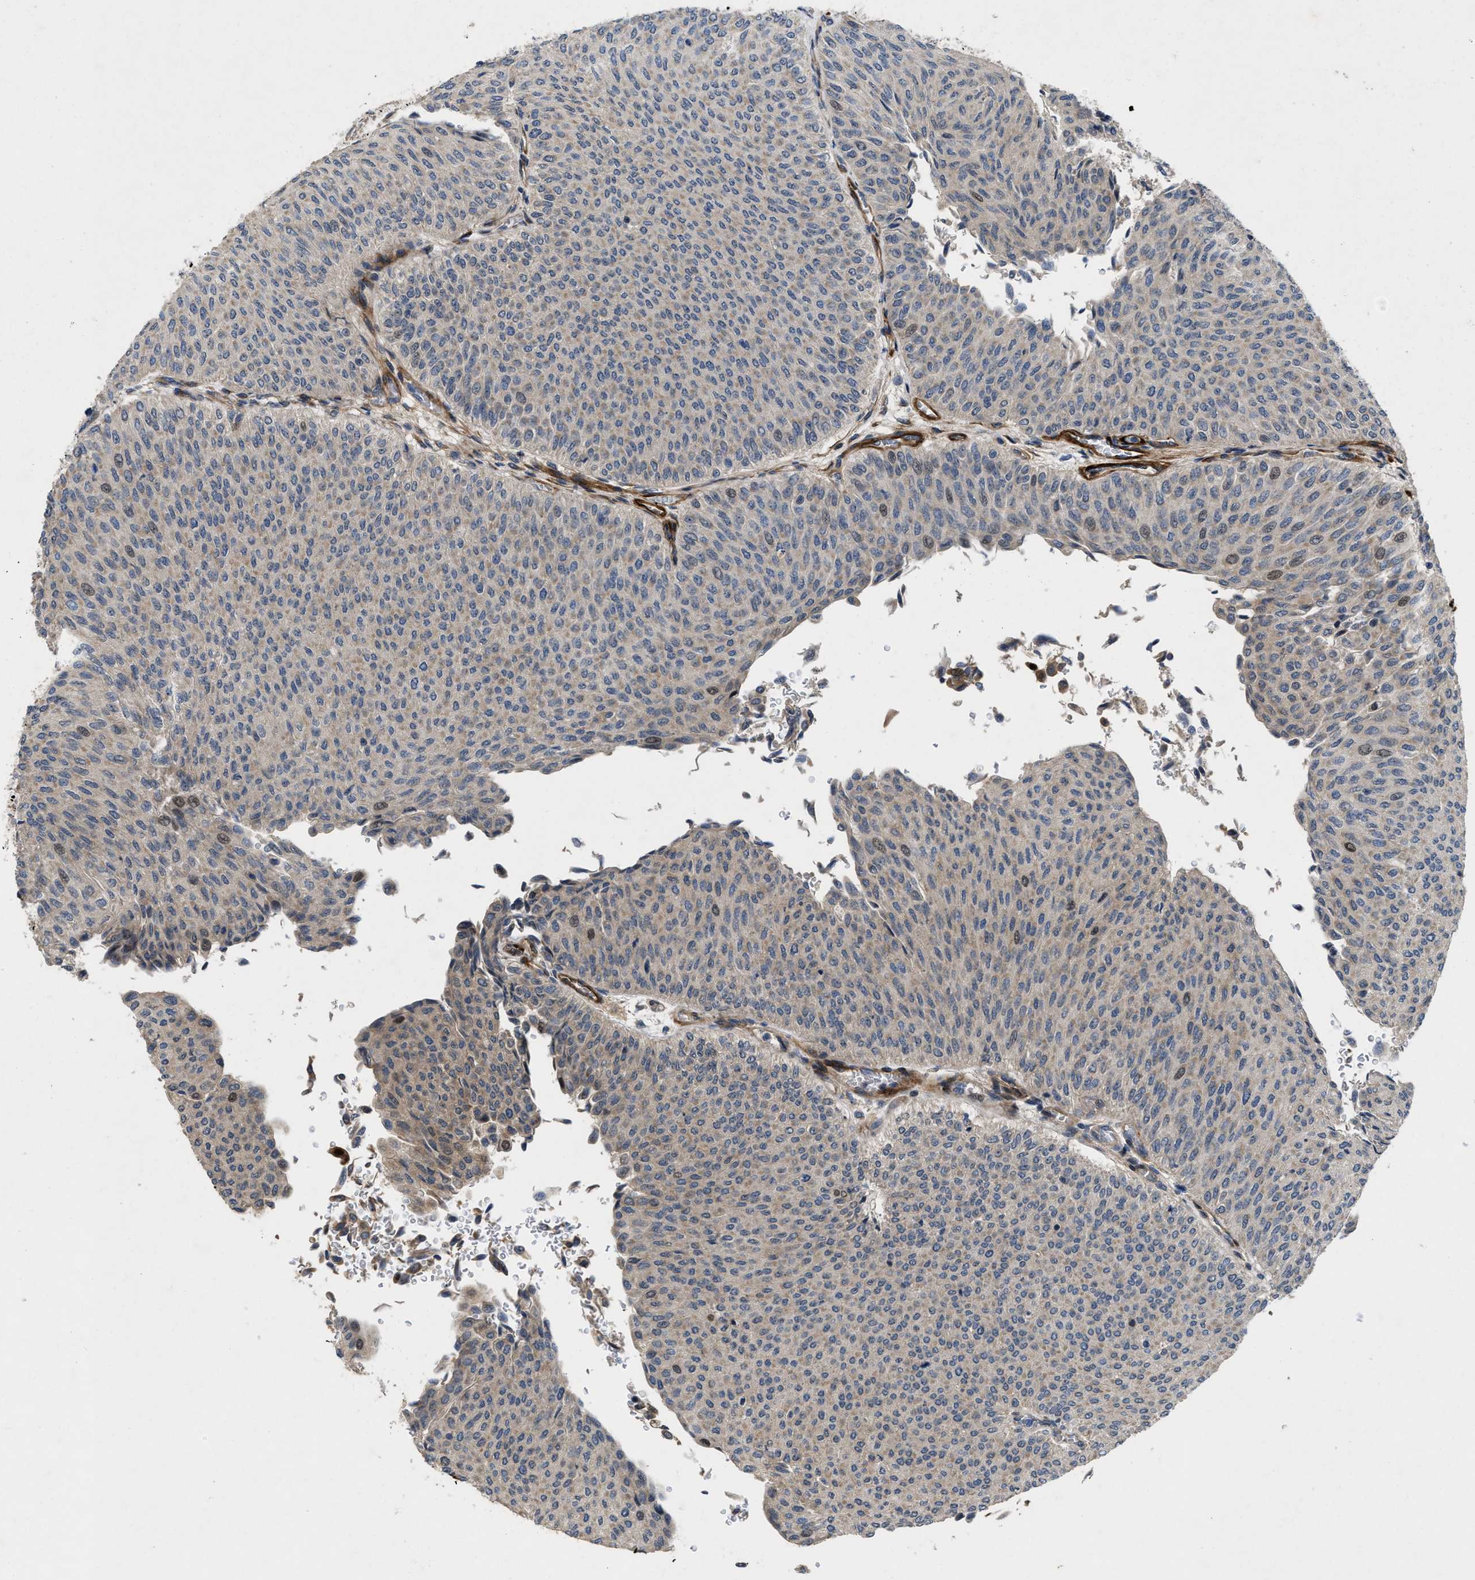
{"staining": {"intensity": "moderate", "quantity": "<25%", "location": "nuclear"}, "tissue": "urothelial cancer", "cell_type": "Tumor cells", "image_type": "cancer", "snomed": [{"axis": "morphology", "description": "Urothelial carcinoma, Low grade"}, {"axis": "topography", "description": "Urinary bladder"}], "caption": "Low-grade urothelial carcinoma was stained to show a protein in brown. There is low levels of moderate nuclear positivity in about <25% of tumor cells.", "gene": "HSPA12B", "patient": {"sex": "male", "age": 78}}